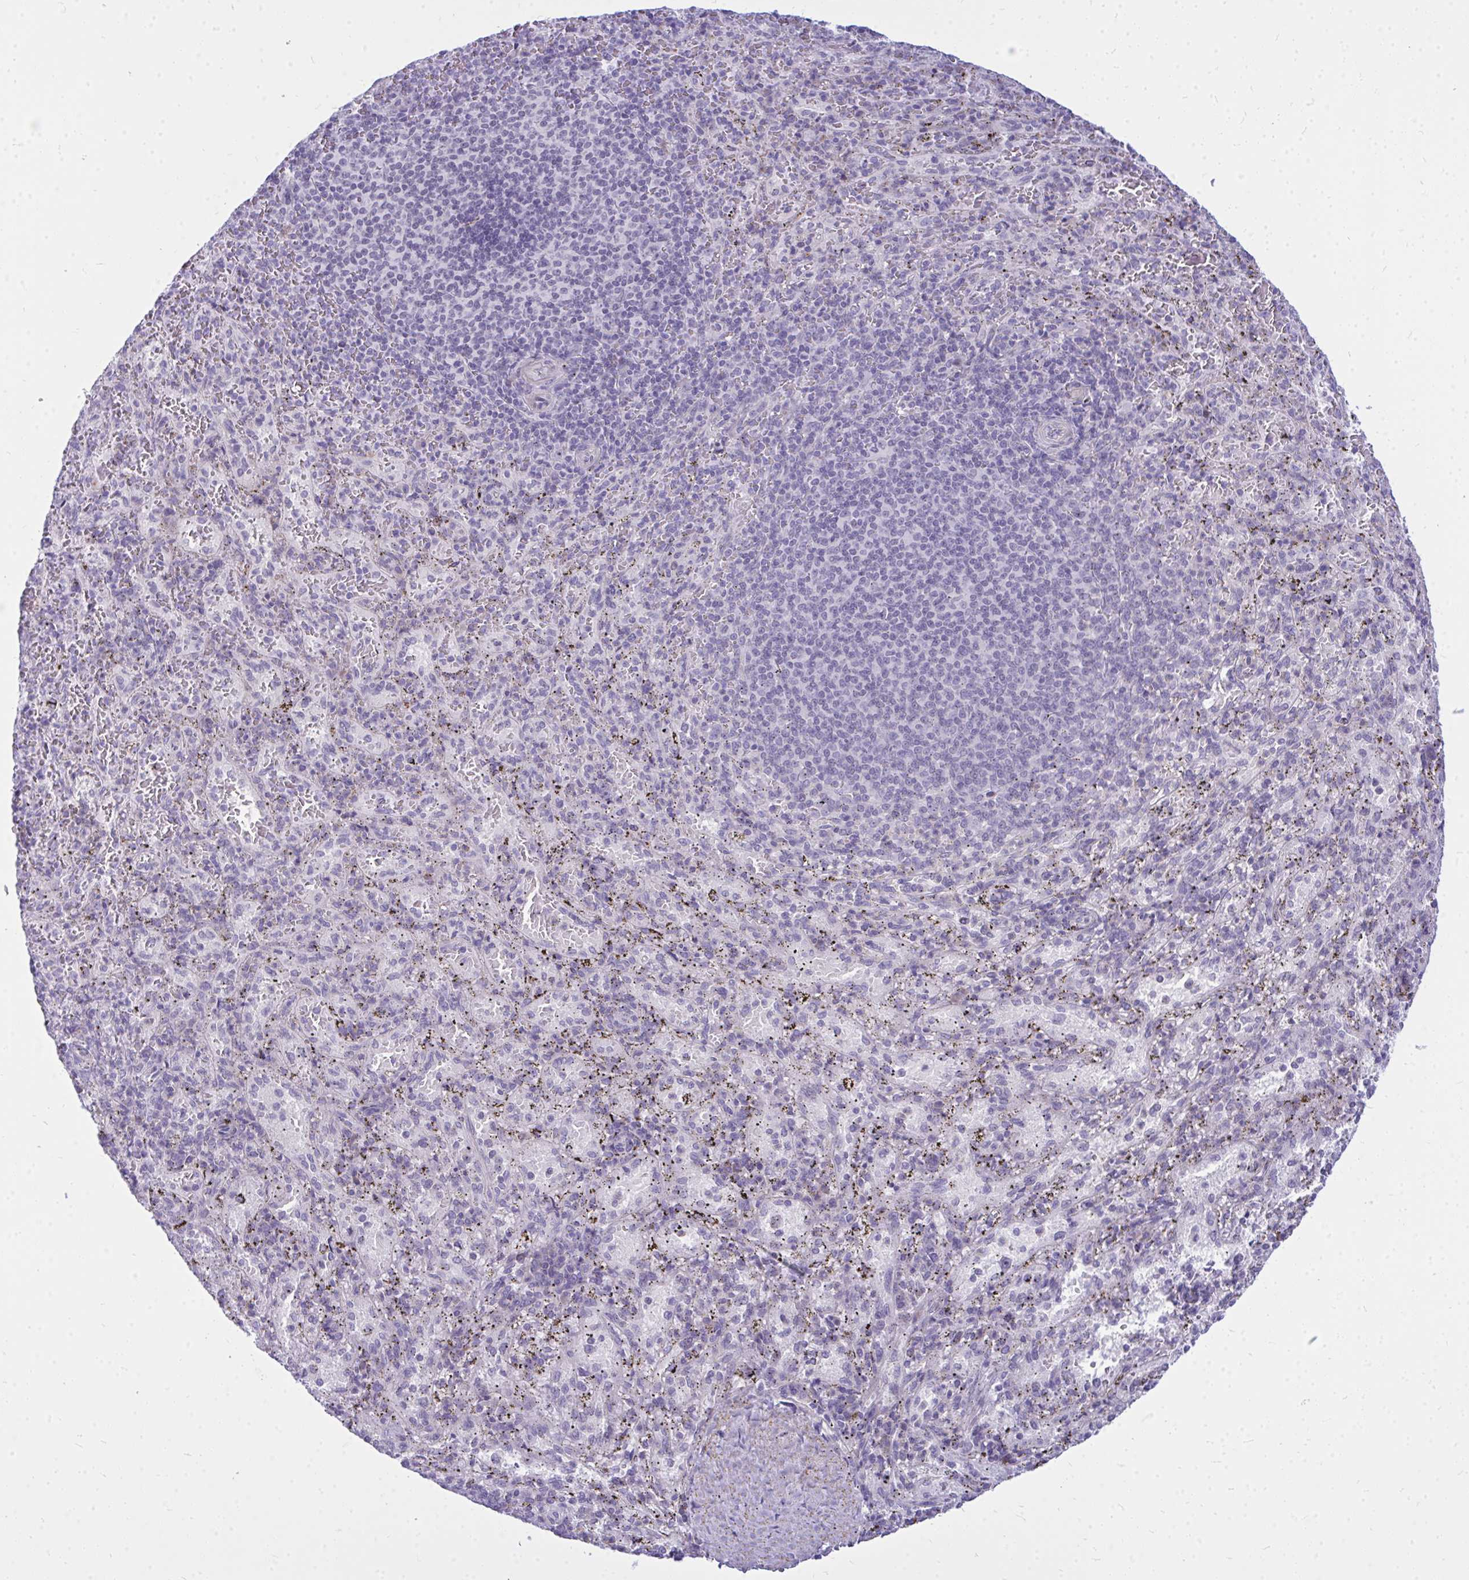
{"staining": {"intensity": "negative", "quantity": "none", "location": "none"}, "tissue": "spleen", "cell_type": "Cells in red pulp", "image_type": "normal", "snomed": [{"axis": "morphology", "description": "Normal tissue, NOS"}, {"axis": "topography", "description": "Spleen"}], "caption": "Cells in red pulp are negative for brown protein staining in benign spleen. Nuclei are stained in blue.", "gene": "ZSCAN25", "patient": {"sex": "male", "age": 57}}